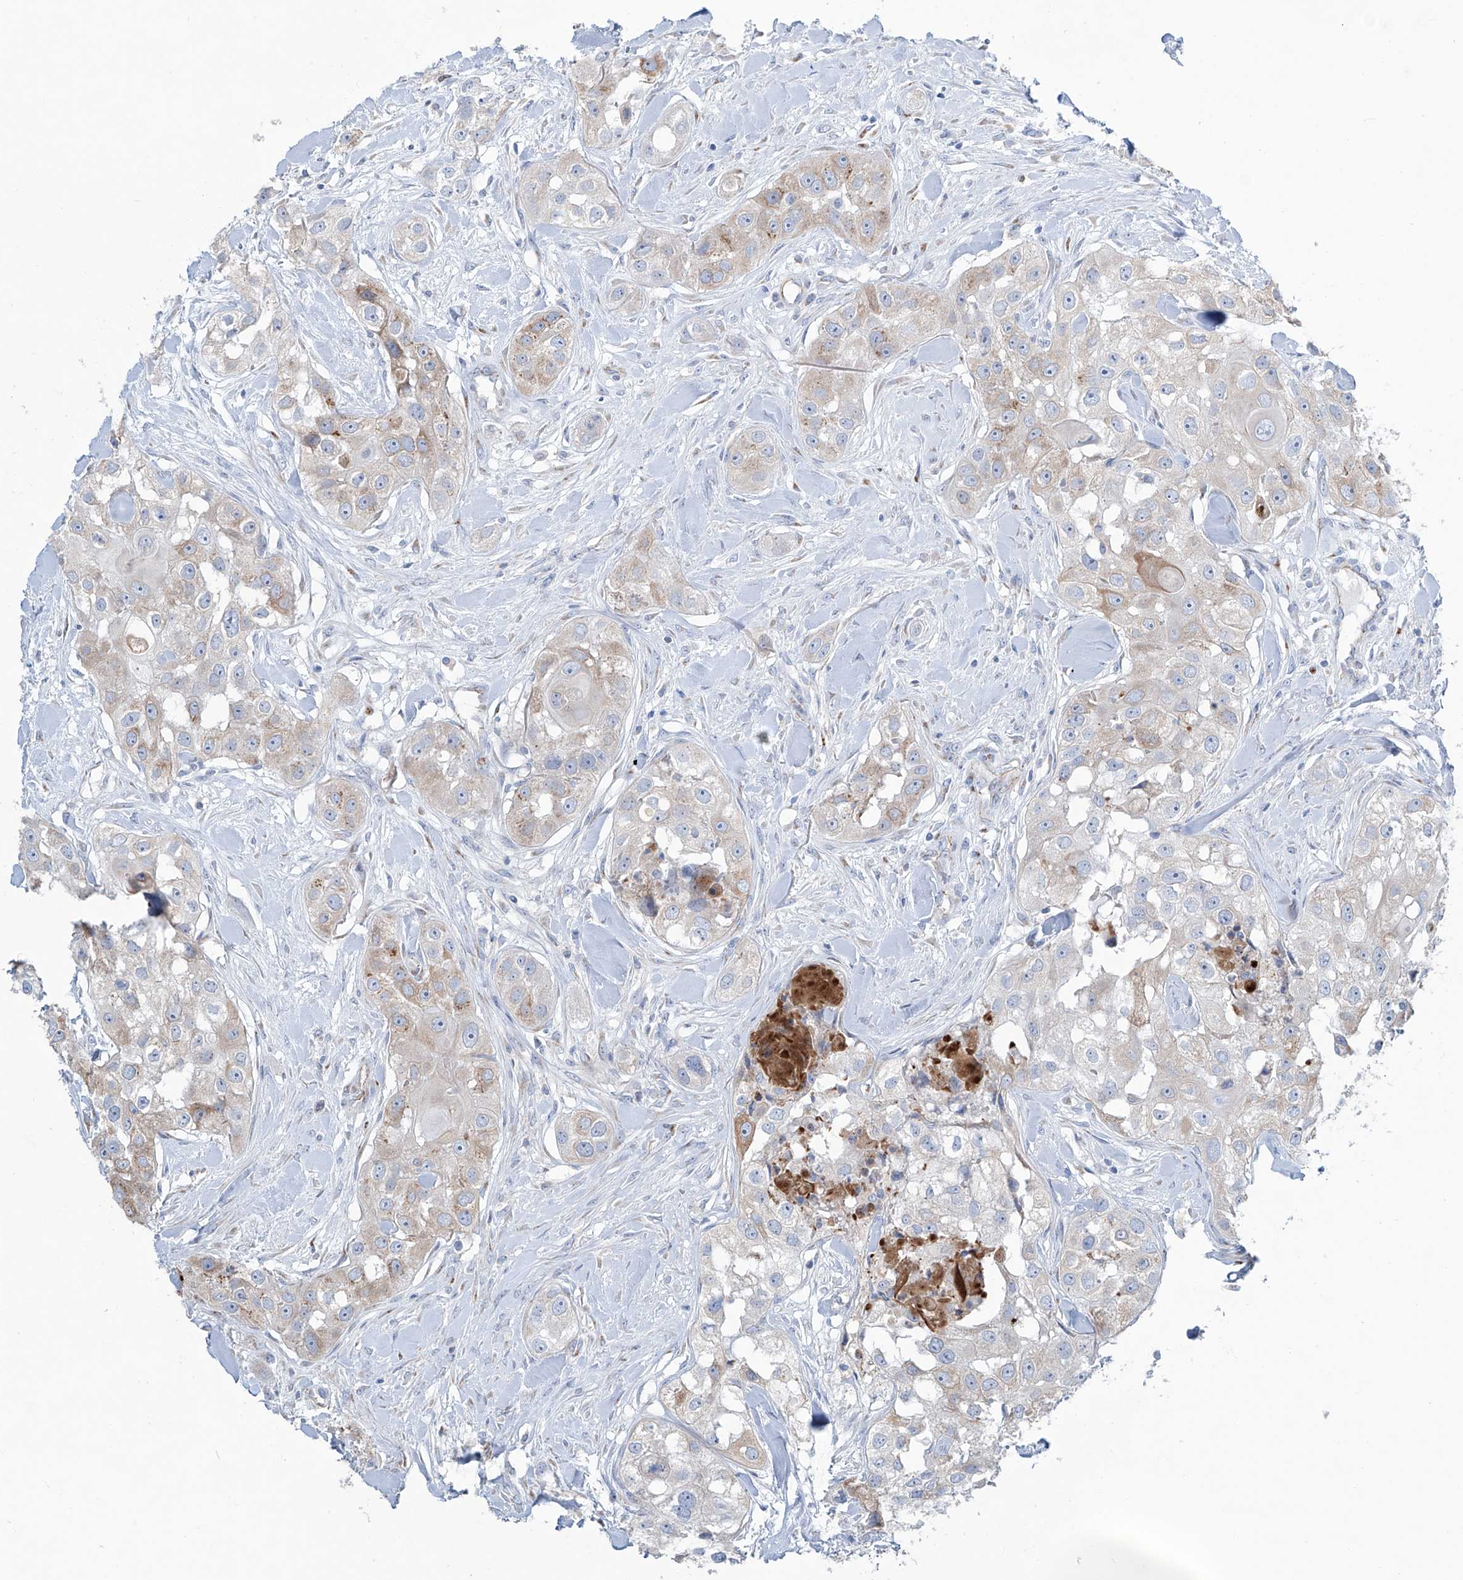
{"staining": {"intensity": "weak", "quantity": "25%-75%", "location": "cytoplasmic/membranous"}, "tissue": "head and neck cancer", "cell_type": "Tumor cells", "image_type": "cancer", "snomed": [{"axis": "morphology", "description": "Normal tissue, NOS"}, {"axis": "morphology", "description": "Squamous cell carcinoma, NOS"}, {"axis": "topography", "description": "Skeletal muscle"}, {"axis": "topography", "description": "Head-Neck"}], "caption": "Protein expression analysis of human head and neck squamous cell carcinoma reveals weak cytoplasmic/membranous staining in about 25%-75% of tumor cells.", "gene": "CDH5", "patient": {"sex": "male", "age": 51}}